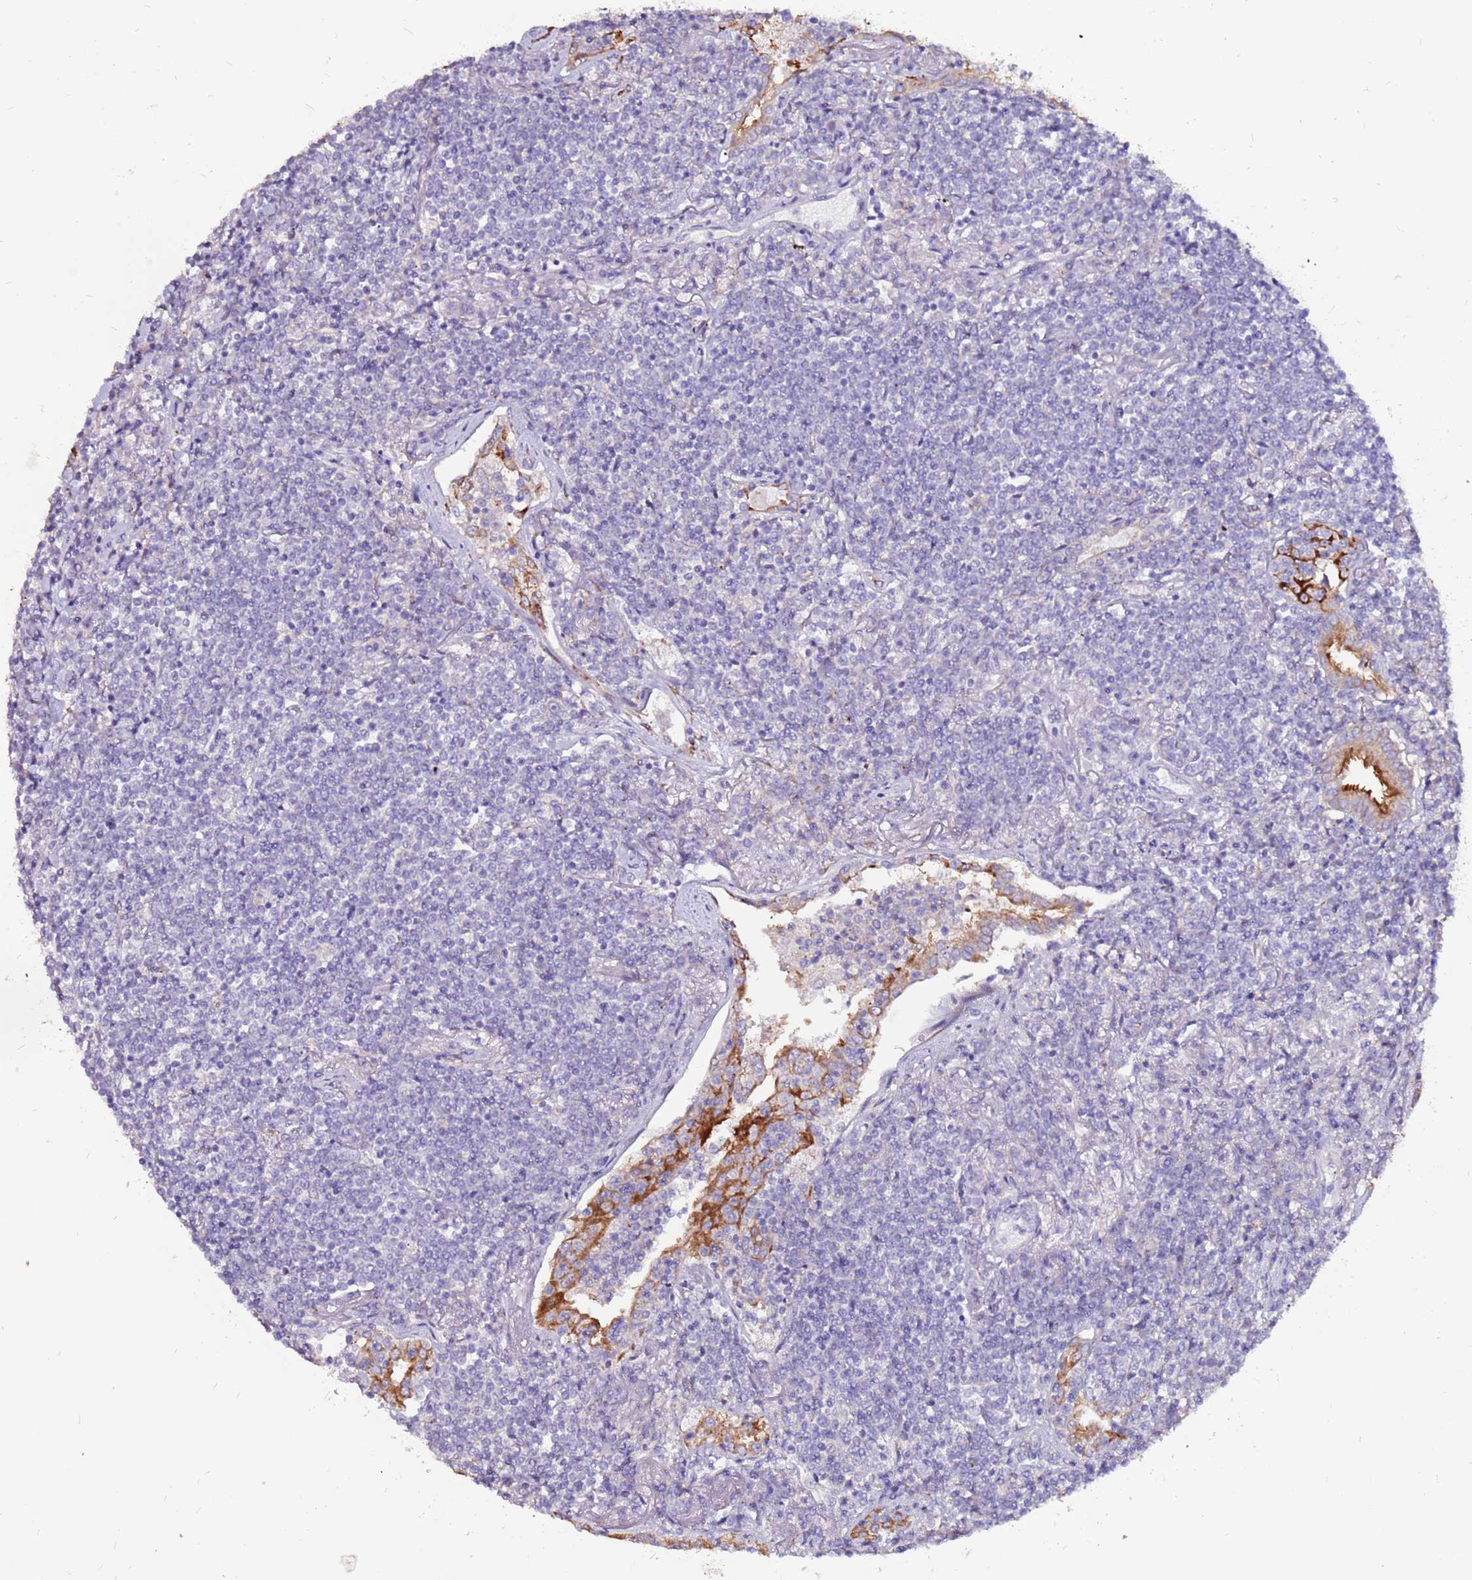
{"staining": {"intensity": "negative", "quantity": "none", "location": "none"}, "tissue": "lymphoma", "cell_type": "Tumor cells", "image_type": "cancer", "snomed": [{"axis": "morphology", "description": "Malignant lymphoma, non-Hodgkin's type, Low grade"}, {"axis": "topography", "description": "Lung"}], "caption": "There is no significant expression in tumor cells of malignant lymphoma, non-Hodgkin's type (low-grade). The staining is performed using DAB brown chromogen with nuclei counter-stained in using hematoxylin.", "gene": "SLC44A3", "patient": {"sex": "female", "age": 71}}